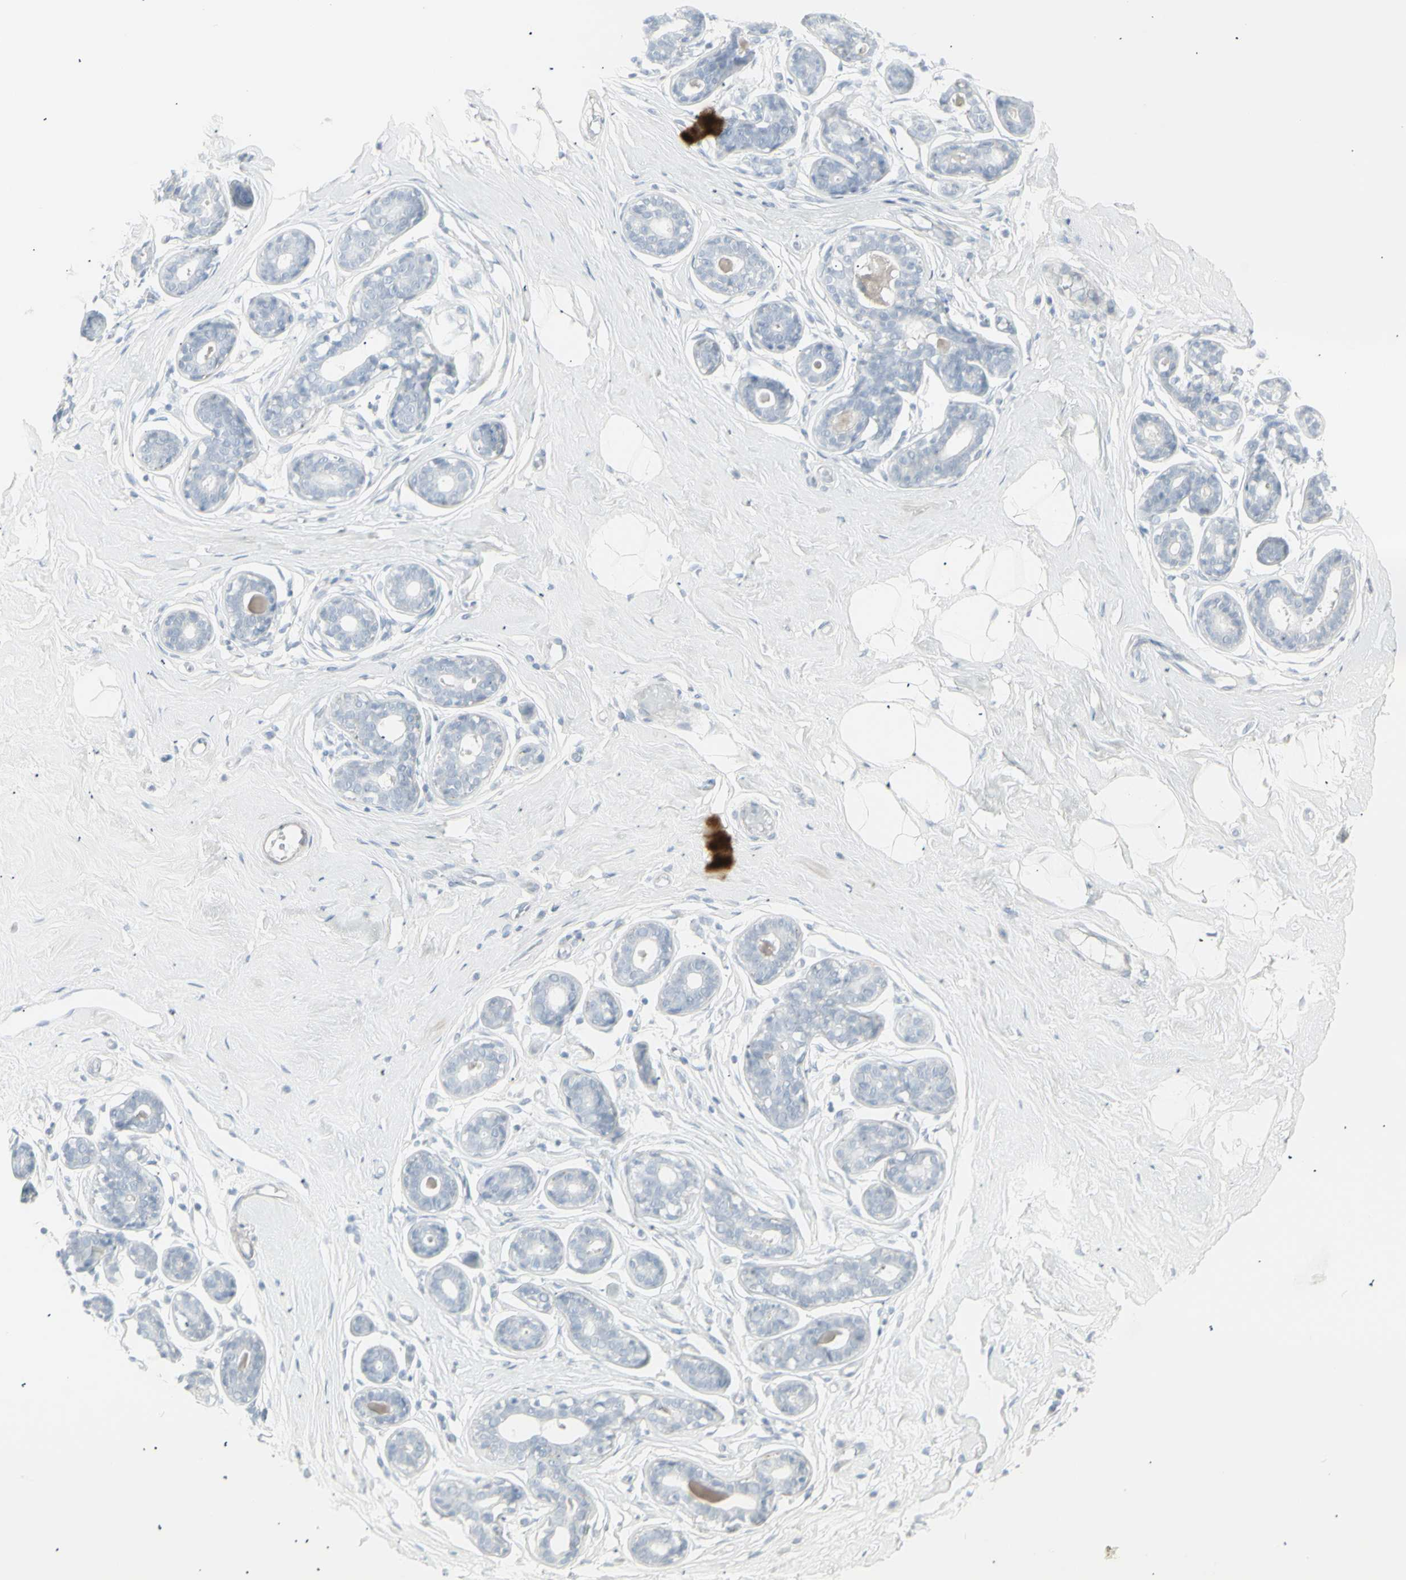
{"staining": {"intensity": "negative", "quantity": "none", "location": "none"}, "tissue": "breast", "cell_type": "Adipocytes", "image_type": "normal", "snomed": [{"axis": "morphology", "description": "Normal tissue, NOS"}, {"axis": "topography", "description": "Breast"}], "caption": "DAB immunohistochemical staining of unremarkable breast exhibits no significant expression in adipocytes.", "gene": "YBX2", "patient": {"sex": "female", "age": 23}}